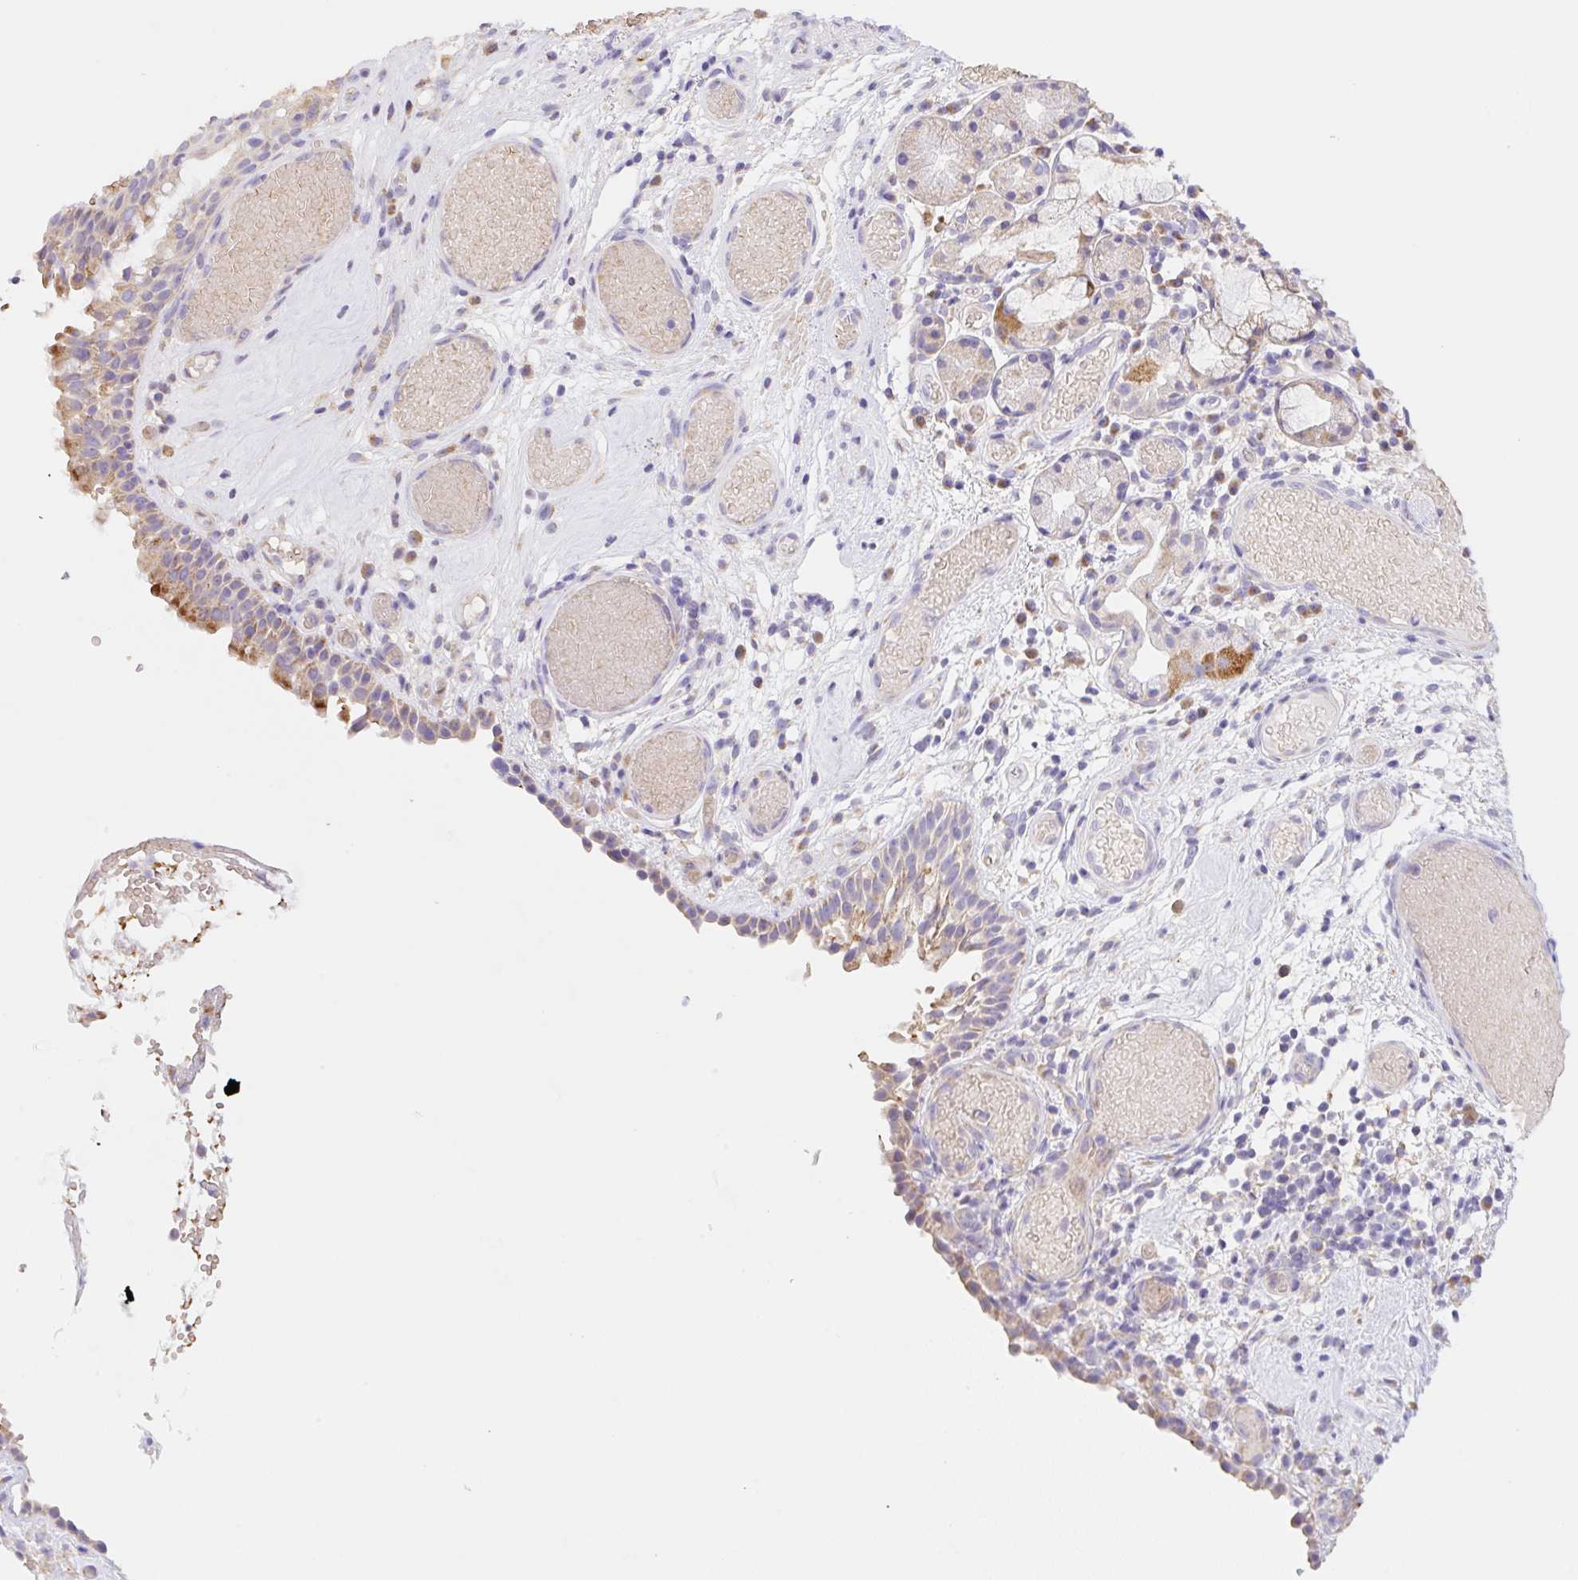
{"staining": {"intensity": "moderate", "quantity": "25%-75%", "location": "cytoplasmic/membranous"}, "tissue": "nasopharynx", "cell_type": "Respiratory epithelial cells", "image_type": "normal", "snomed": [{"axis": "morphology", "description": "Normal tissue, NOS"}, {"axis": "morphology", "description": "Inflammation, NOS"}, {"axis": "topography", "description": "Nasopharynx"}], "caption": "A high-resolution image shows IHC staining of normal nasopharynx, which displays moderate cytoplasmic/membranous expression in approximately 25%-75% of respiratory epithelial cells.", "gene": "COPZ2", "patient": {"sex": "male", "age": 54}}